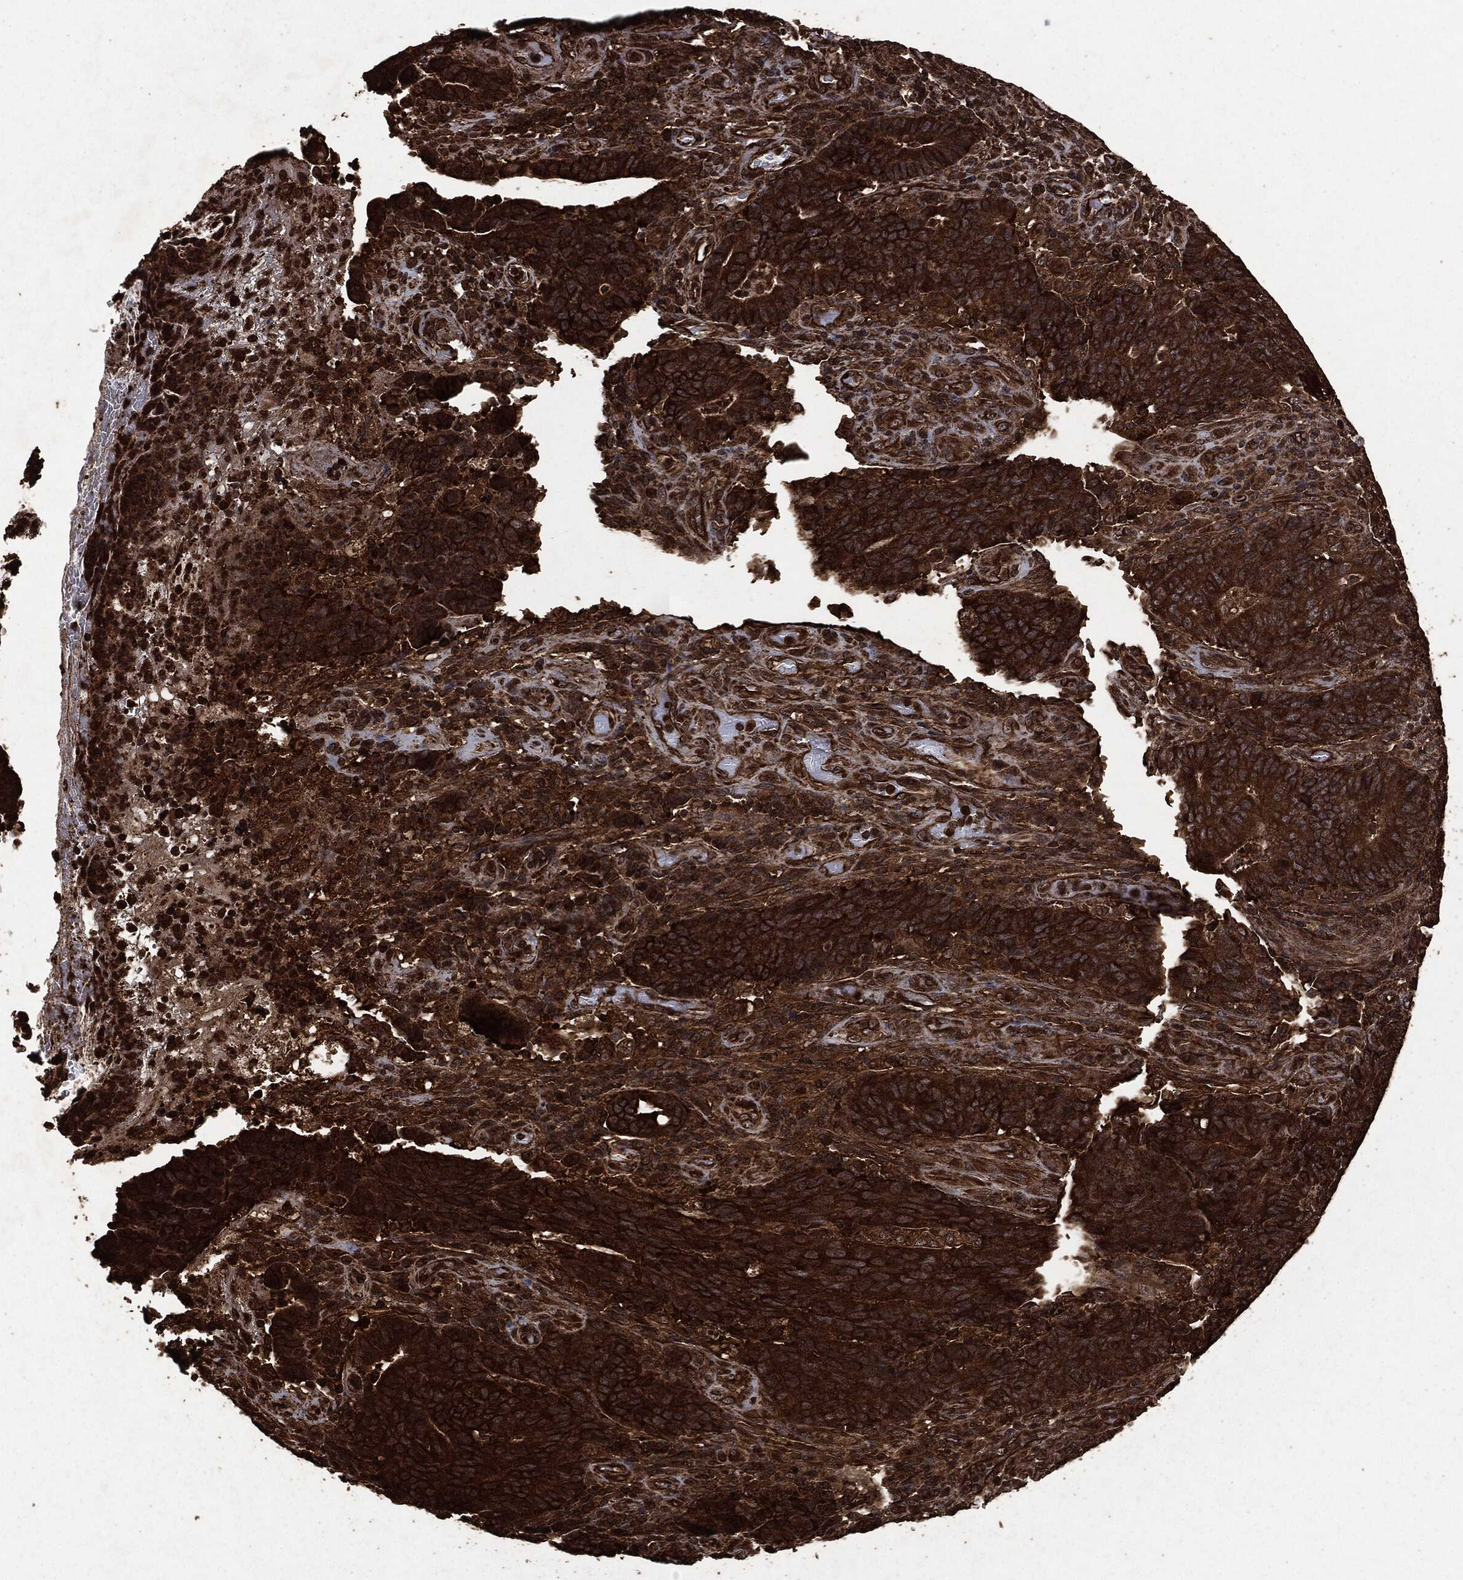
{"staining": {"intensity": "strong", "quantity": ">75%", "location": "cytoplasmic/membranous"}, "tissue": "colorectal cancer", "cell_type": "Tumor cells", "image_type": "cancer", "snomed": [{"axis": "morphology", "description": "Adenocarcinoma, NOS"}, {"axis": "topography", "description": "Colon"}], "caption": "Colorectal cancer stained with a protein marker shows strong staining in tumor cells.", "gene": "HRAS", "patient": {"sex": "female", "age": 75}}